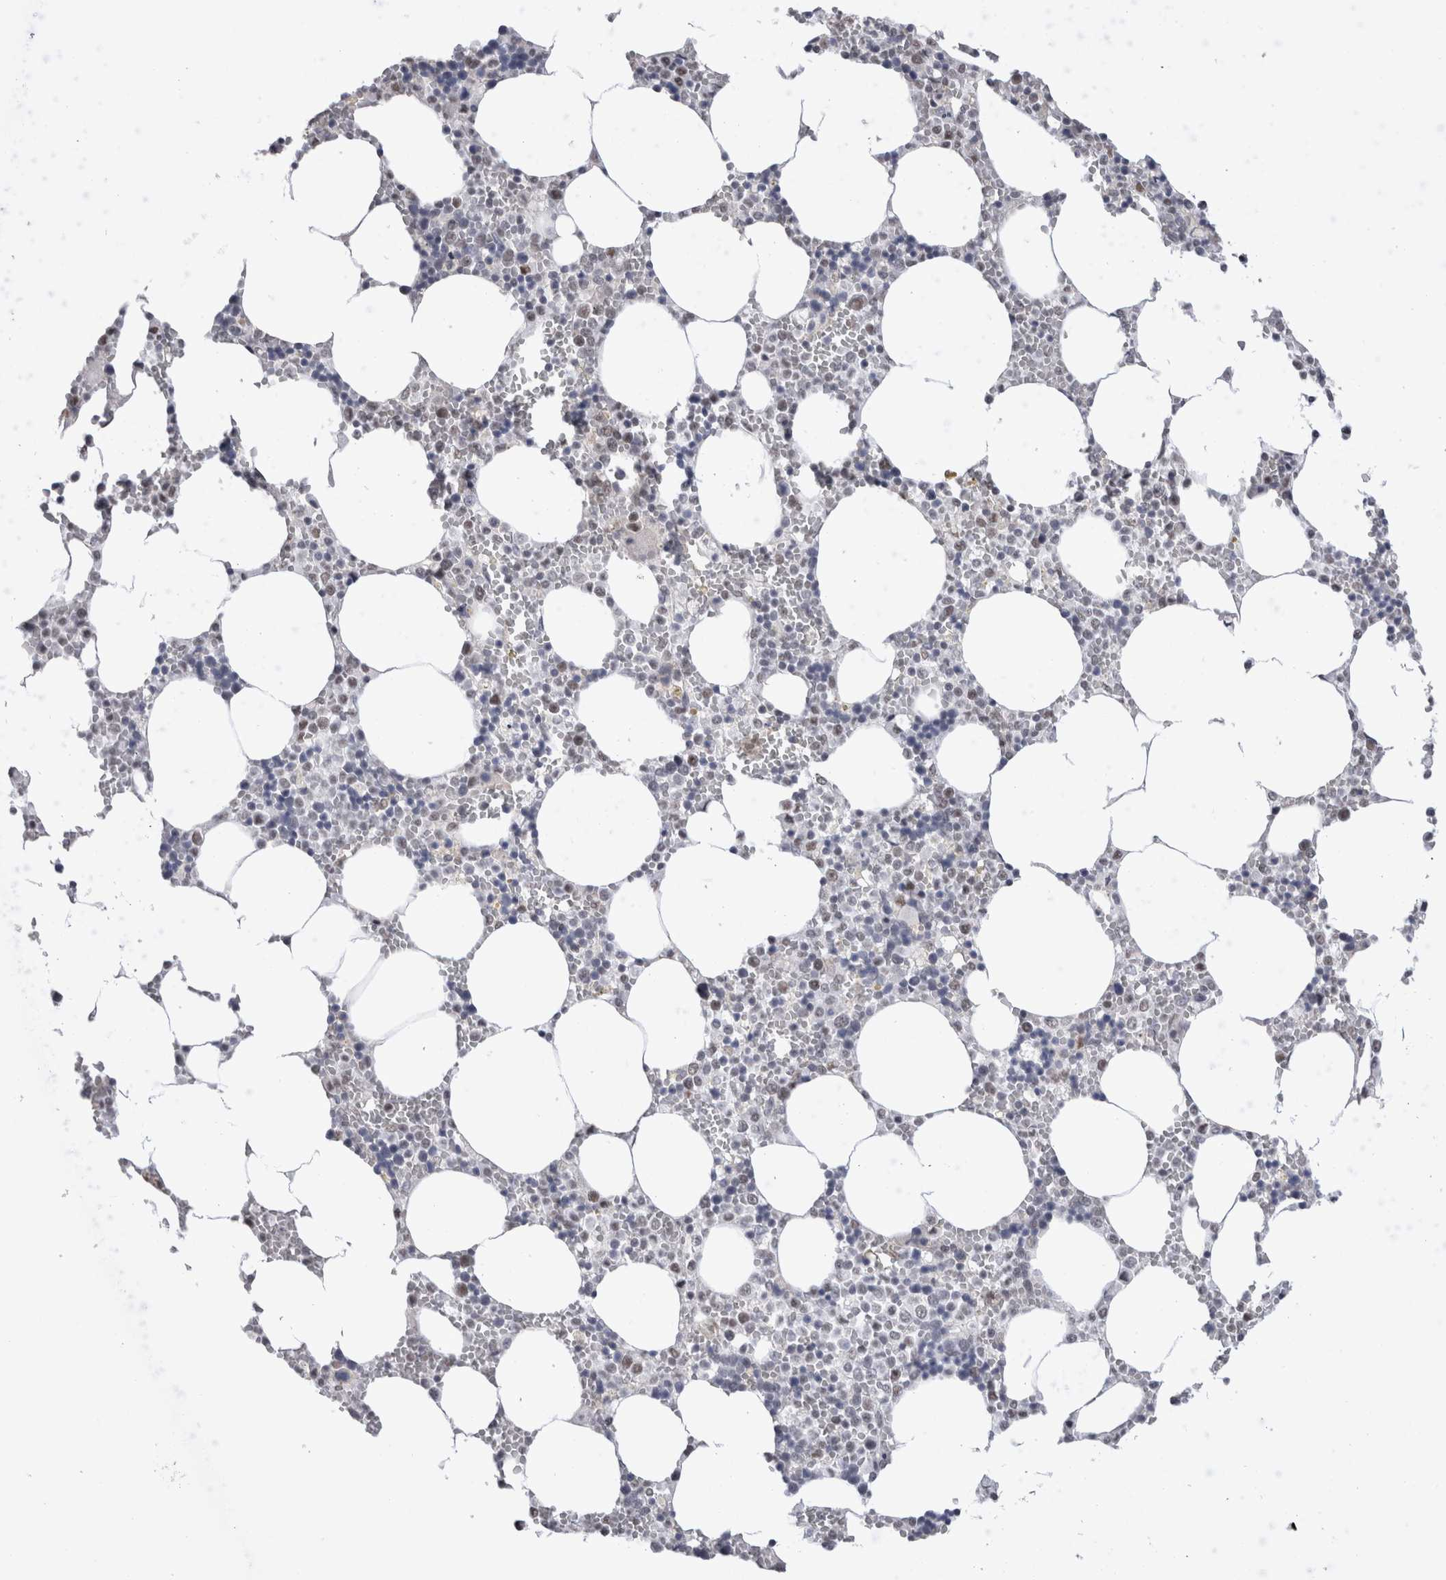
{"staining": {"intensity": "moderate", "quantity": "<25%", "location": "nuclear"}, "tissue": "bone marrow", "cell_type": "Hematopoietic cells", "image_type": "normal", "snomed": [{"axis": "morphology", "description": "Normal tissue, NOS"}, {"axis": "topography", "description": "Bone marrow"}], "caption": "Immunohistochemical staining of unremarkable human bone marrow exhibits low levels of moderate nuclear staining in about <25% of hematopoietic cells. Nuclei are stained in blue.", "gene": "API5", "patient": {"sex": "male", "age": 70}}